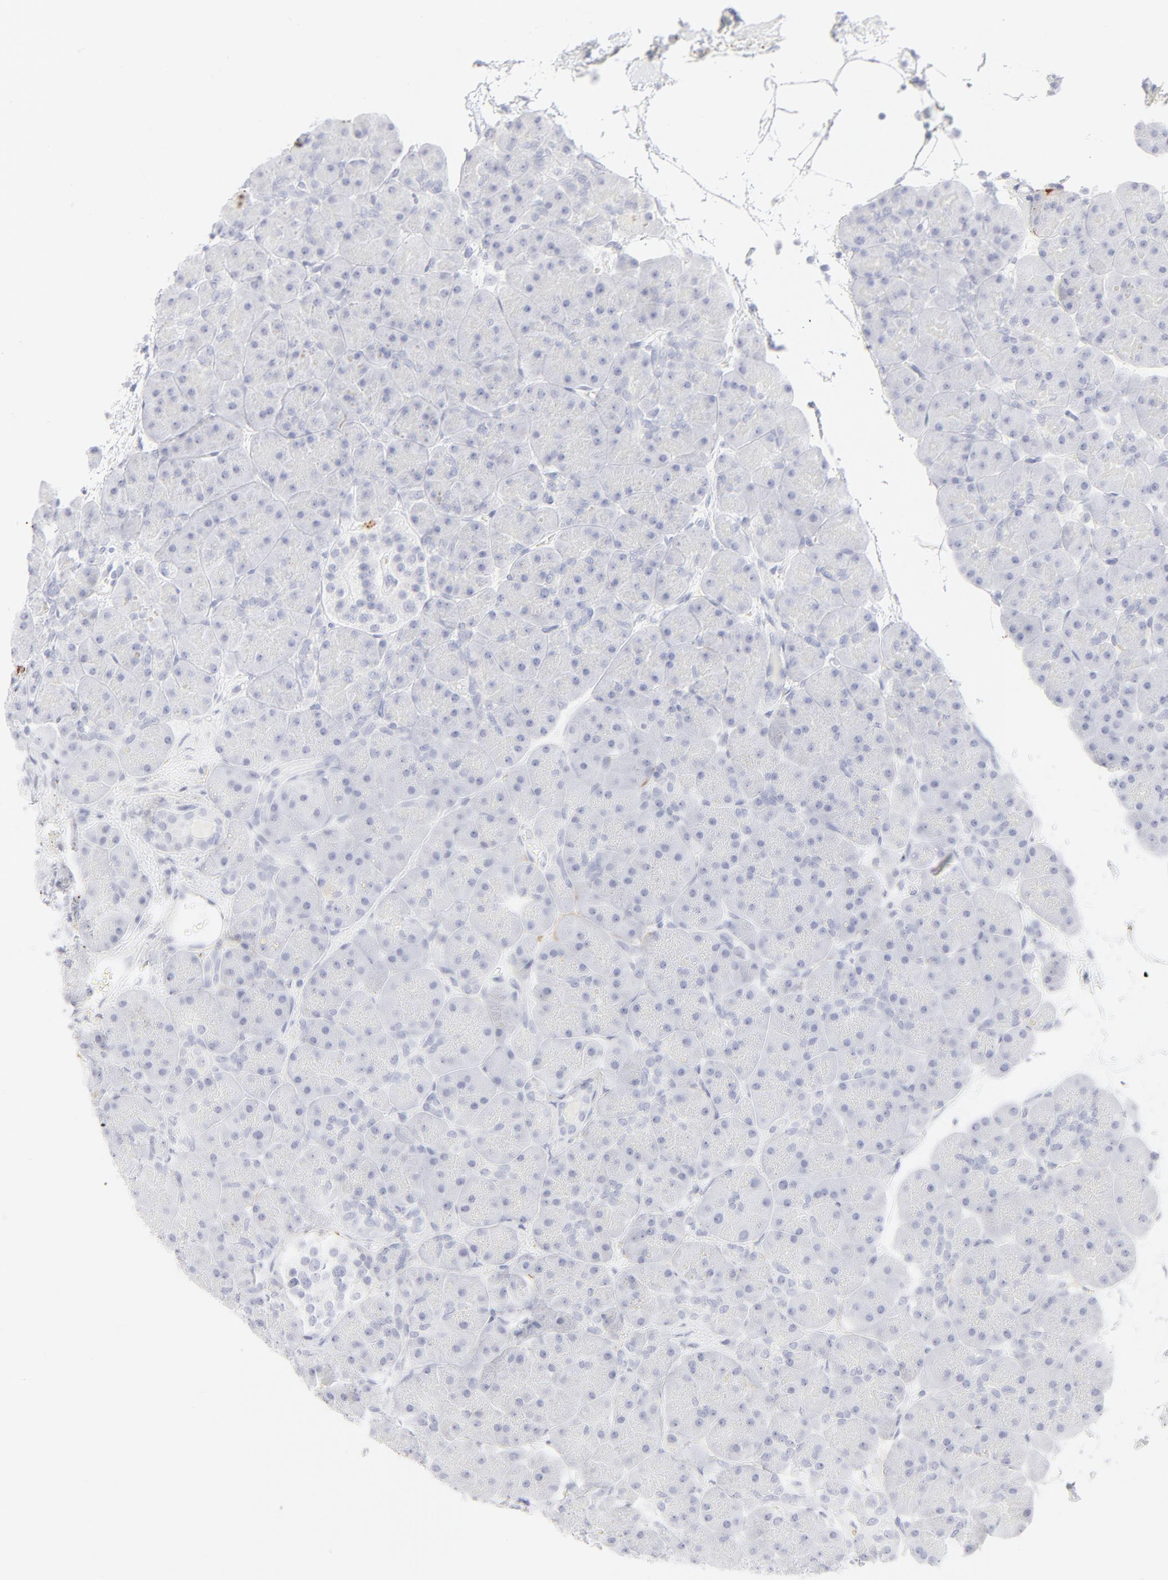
{"staining": {"intensity": "negative", "quantity": "none", "location": "none"}, "tissue": "pancreas", "cell_type": "Exocrine glandular cells", "image_type": "normal", "snomed": [{"axis": "morphology", "description": "Normal tissue, NOS"}, {"axis": "topography", "description": "Pancreas"}], "caption": "Micrograph shows no significant protein positivity in exocrine glandular cells of normal pancreas. Nuclei are stained in blue.", "gene": "CCR7", "patient": {"sex": "male", "age": 66}}